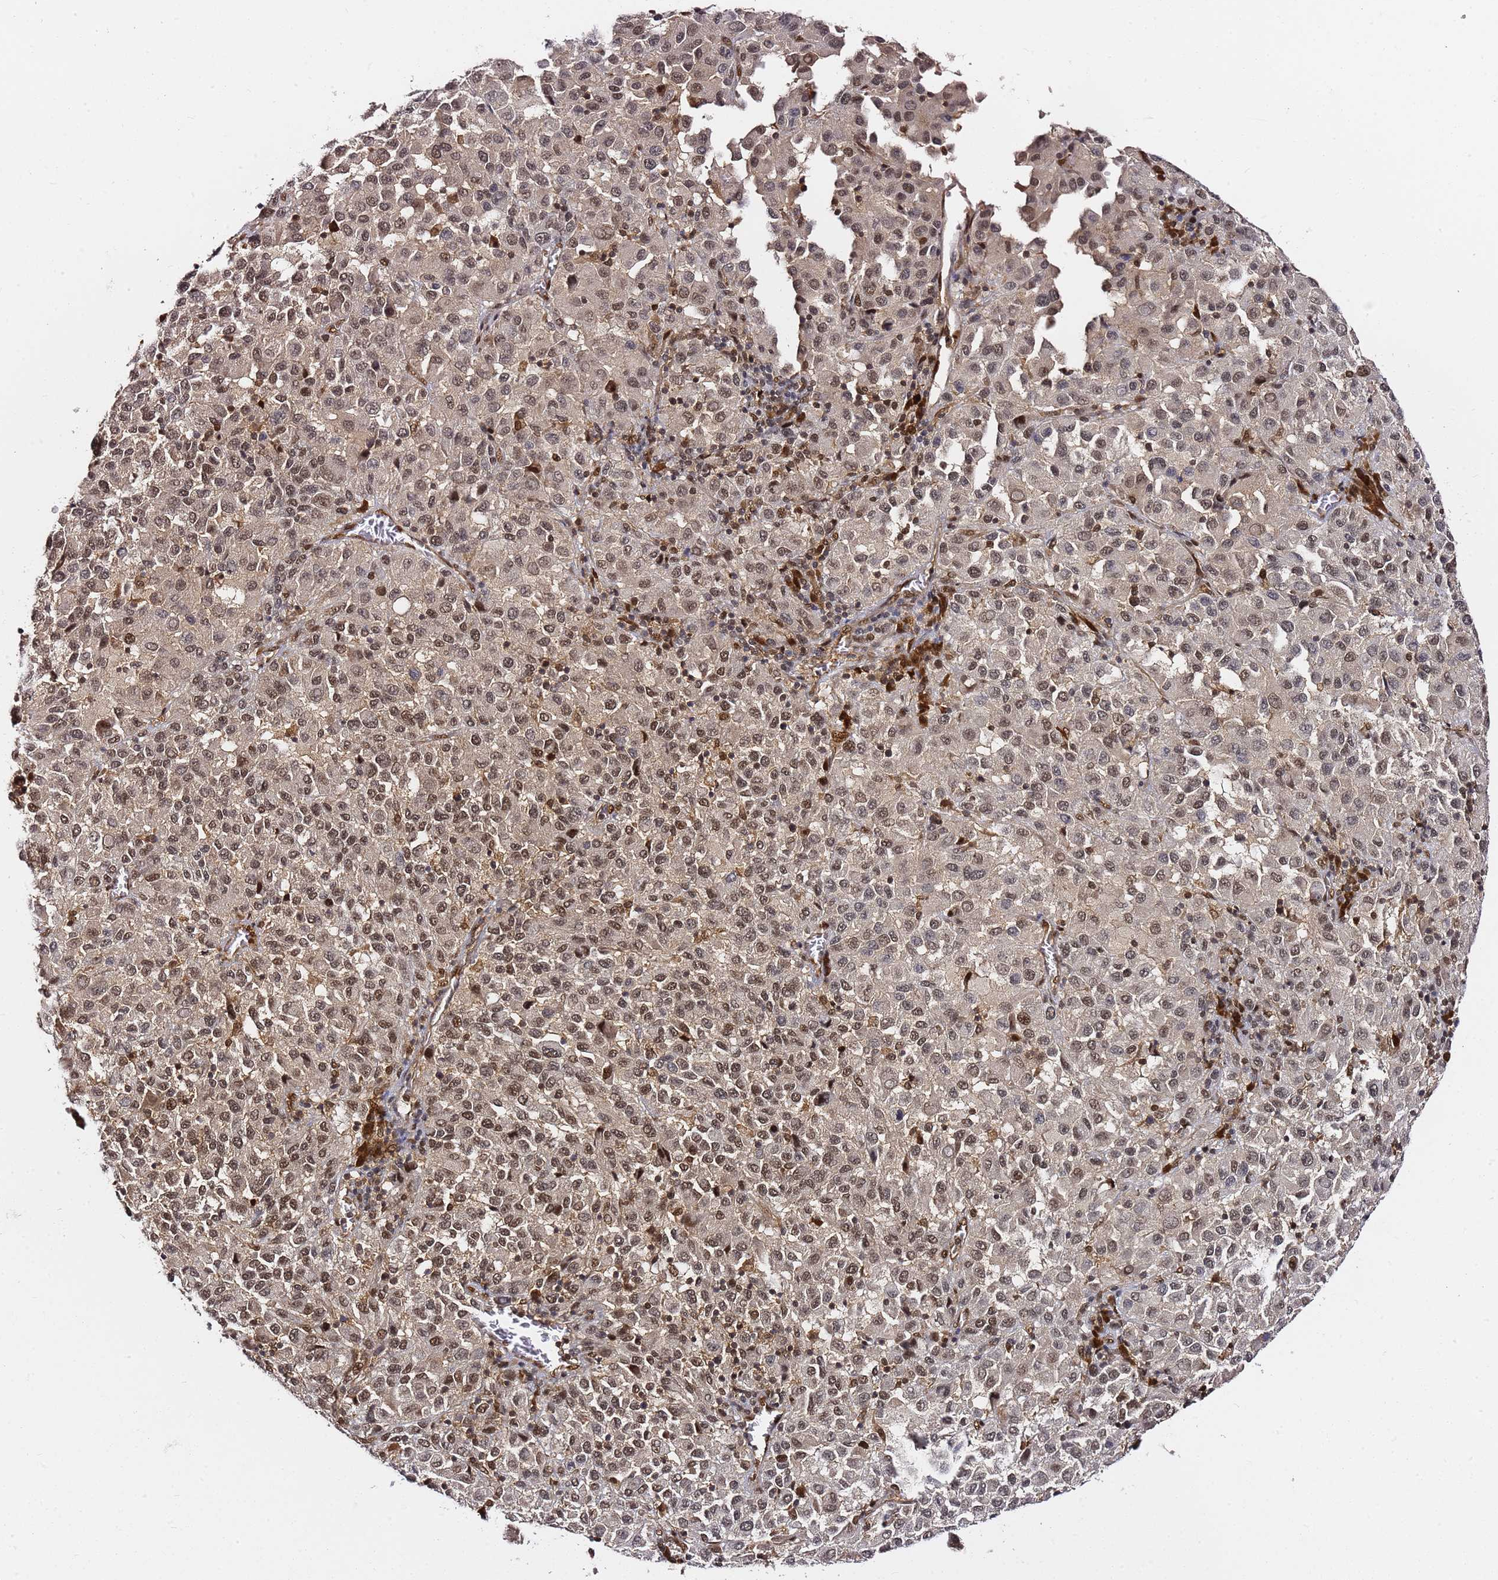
{"staining": {"intensity": "moderate", "quantity": "25%-75%", "location": "nuclear"}, "tissue": "melanoma", "cell_type": "Tumor cells", "image_type": "cancer", "snomed": [{"axis": "morphology", "description": "Malignant melanoma, Metastatic site"}, {"axis": "topography", "description": "Lung"}], "caption": "Immunohistochemical staining of malignant melanoma (metastatic site) shows medium levels of moderate nuclear expression in approximately 25%-75% of tumor cells.", "gene": "RGS18", "patient": {"sex": "male", "age": 64}}